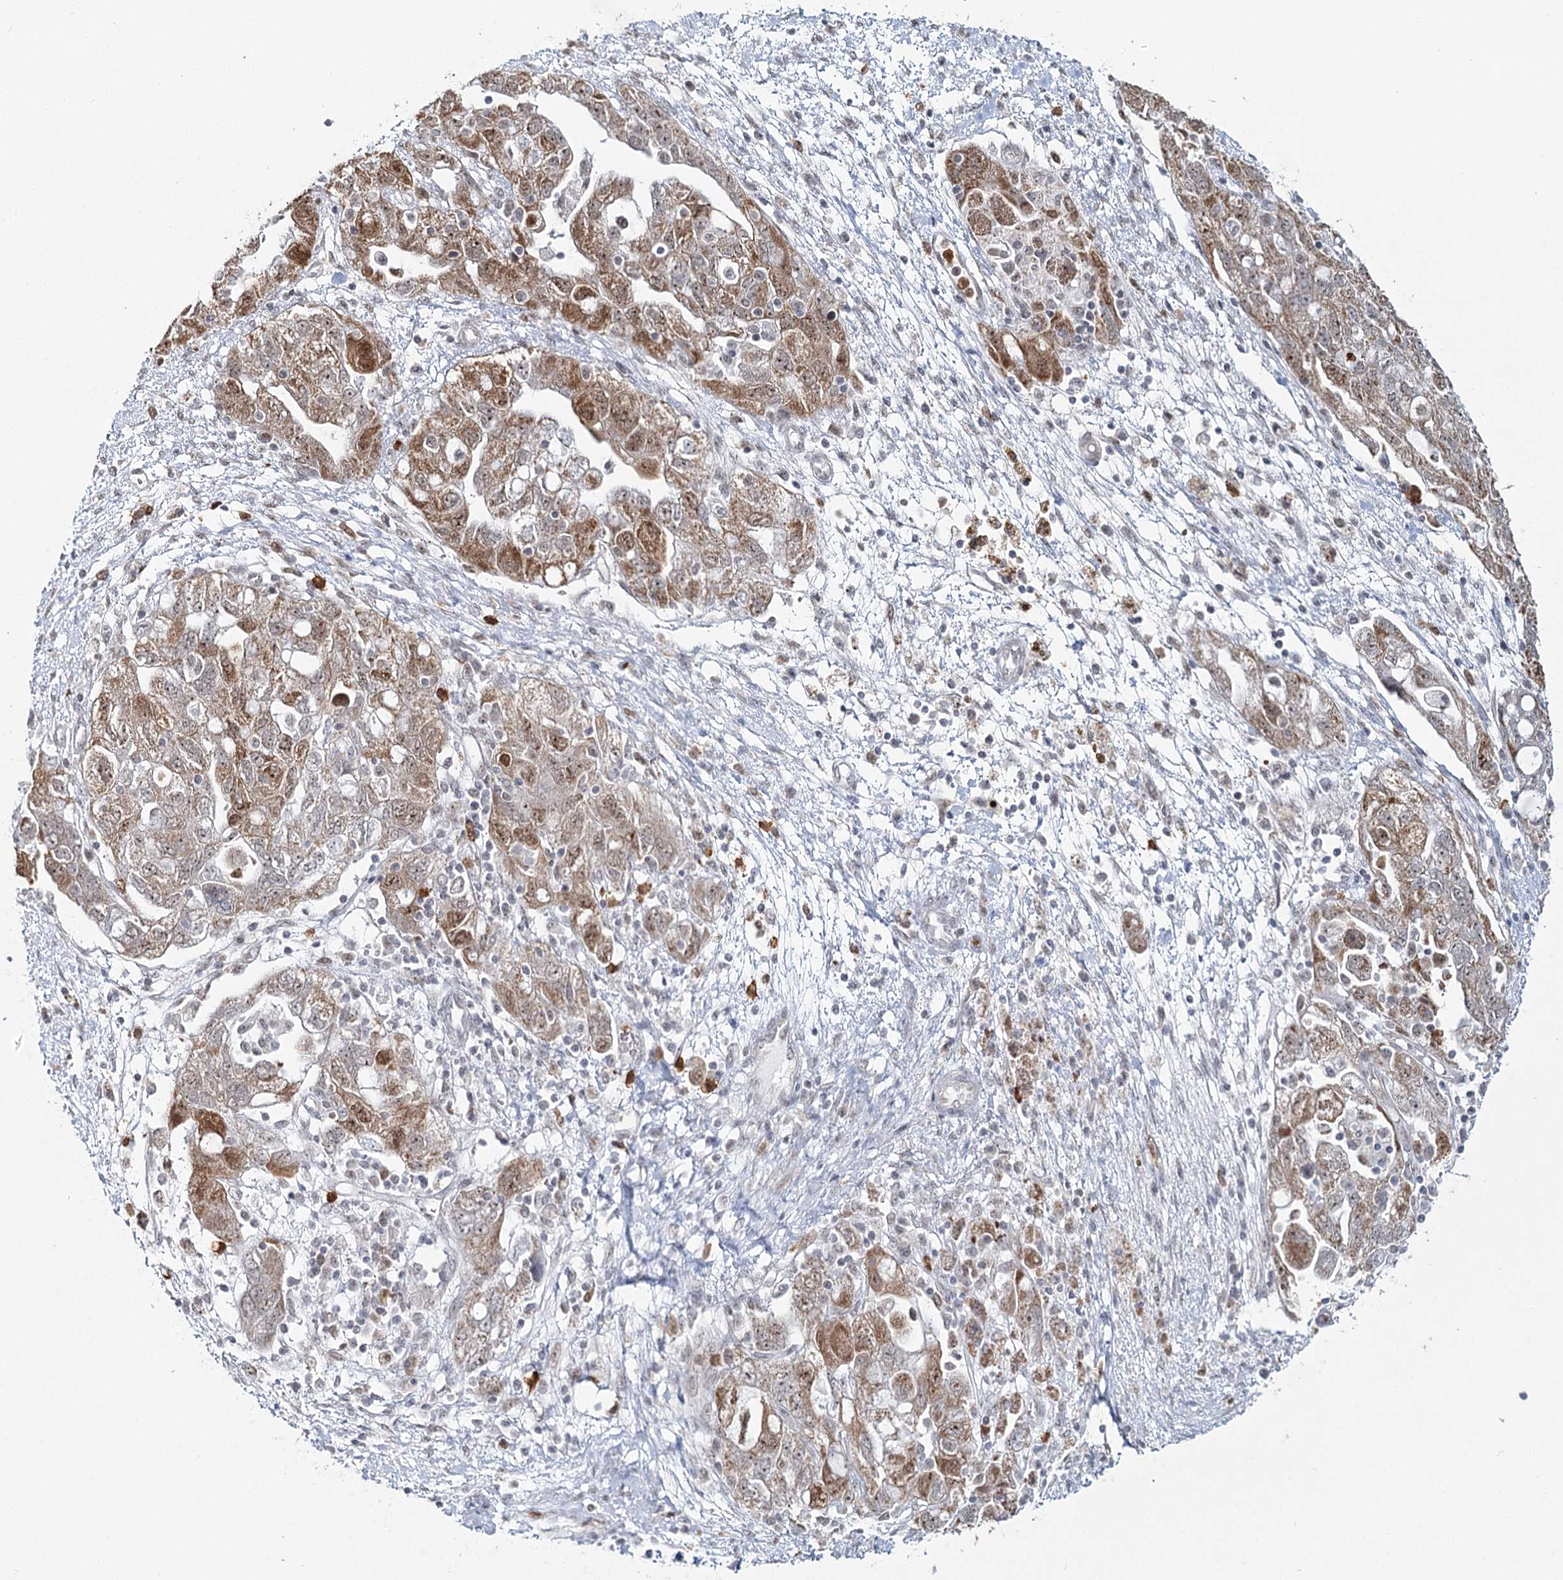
{"staining": {"intensity": "moderate", "quantity": "25%-75%", "location": "cytoplasmic/membranous,nuclear"}, "tissue": "ovarian cancer", "cell_type": "Tumor cells", "image_type": "cancer", "snomed": [{"axis": "morphology", "description": "Carcinoma, NOS"}, {"axis": "morphology", "description": "Cystadenocarcinoma, serous, NOS"}, {"axis": "topography", "description": "Ovary"}], "caption": "IHC (DAB) staining of human carcinoma (ovarian) displays moderate cytoplasmic/membranous and nuclear protein positivity in about 25%-75% of tumor cells.", "gene": "ATAD1", "patient": {"sex": "female", "age": 69}}